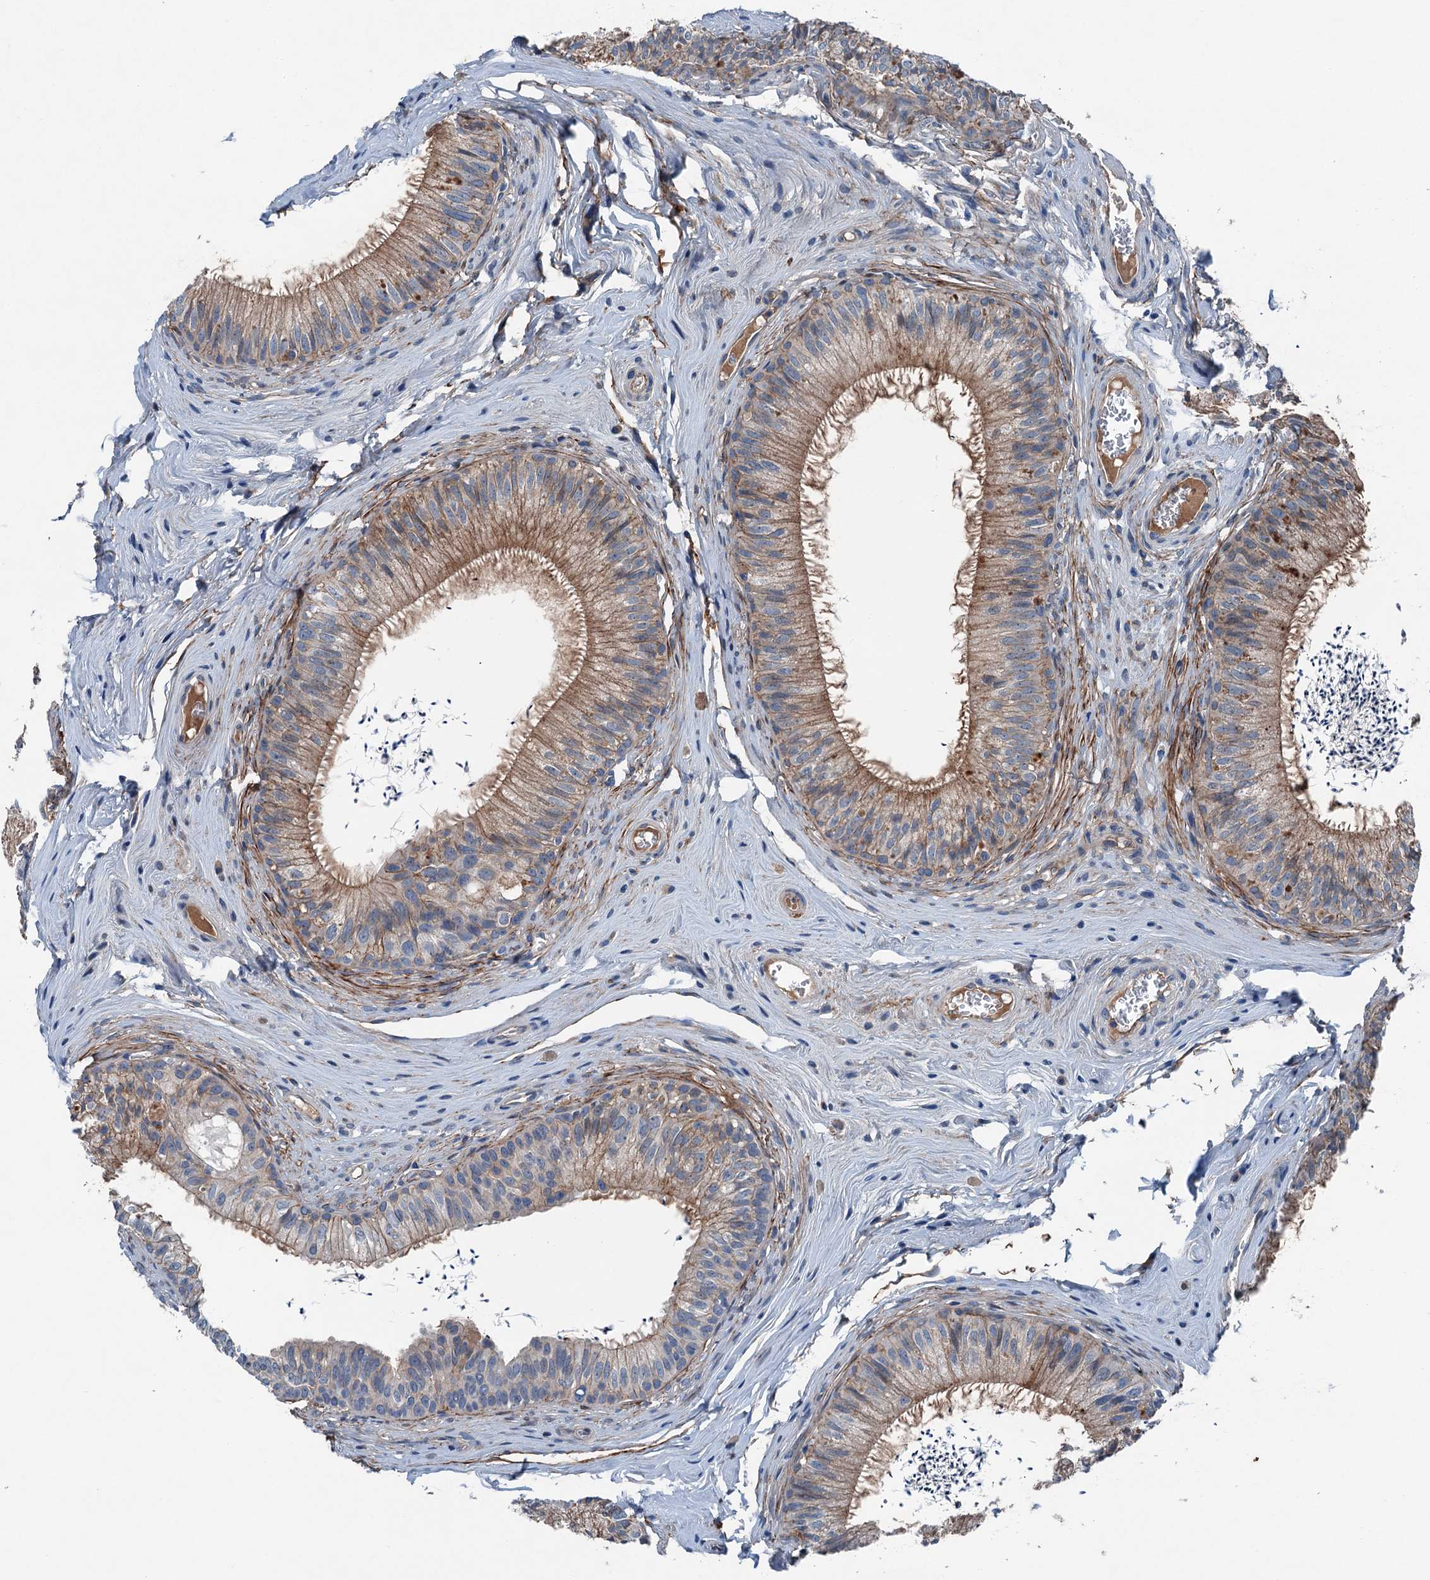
{"staining": {"intensity": "moderate", "quantity": ">75%", "location": "cytoplasmic/membranous"}, "tissue": "epididymis", "cell_type": "Glandular cells", "image_type": "normal", "snomed": [{"axis": "morphology", "description": "Normal tissue, NOS"}, {"axis": "topography", "description": "Epididymis"}], "caption": "Moderate cytoplasmic/membranous expression is identified in about >75% of glandular cells in benign epididymis.", "gene": "SLC2A10", "patient": {"sex": "male", "age": 46}}